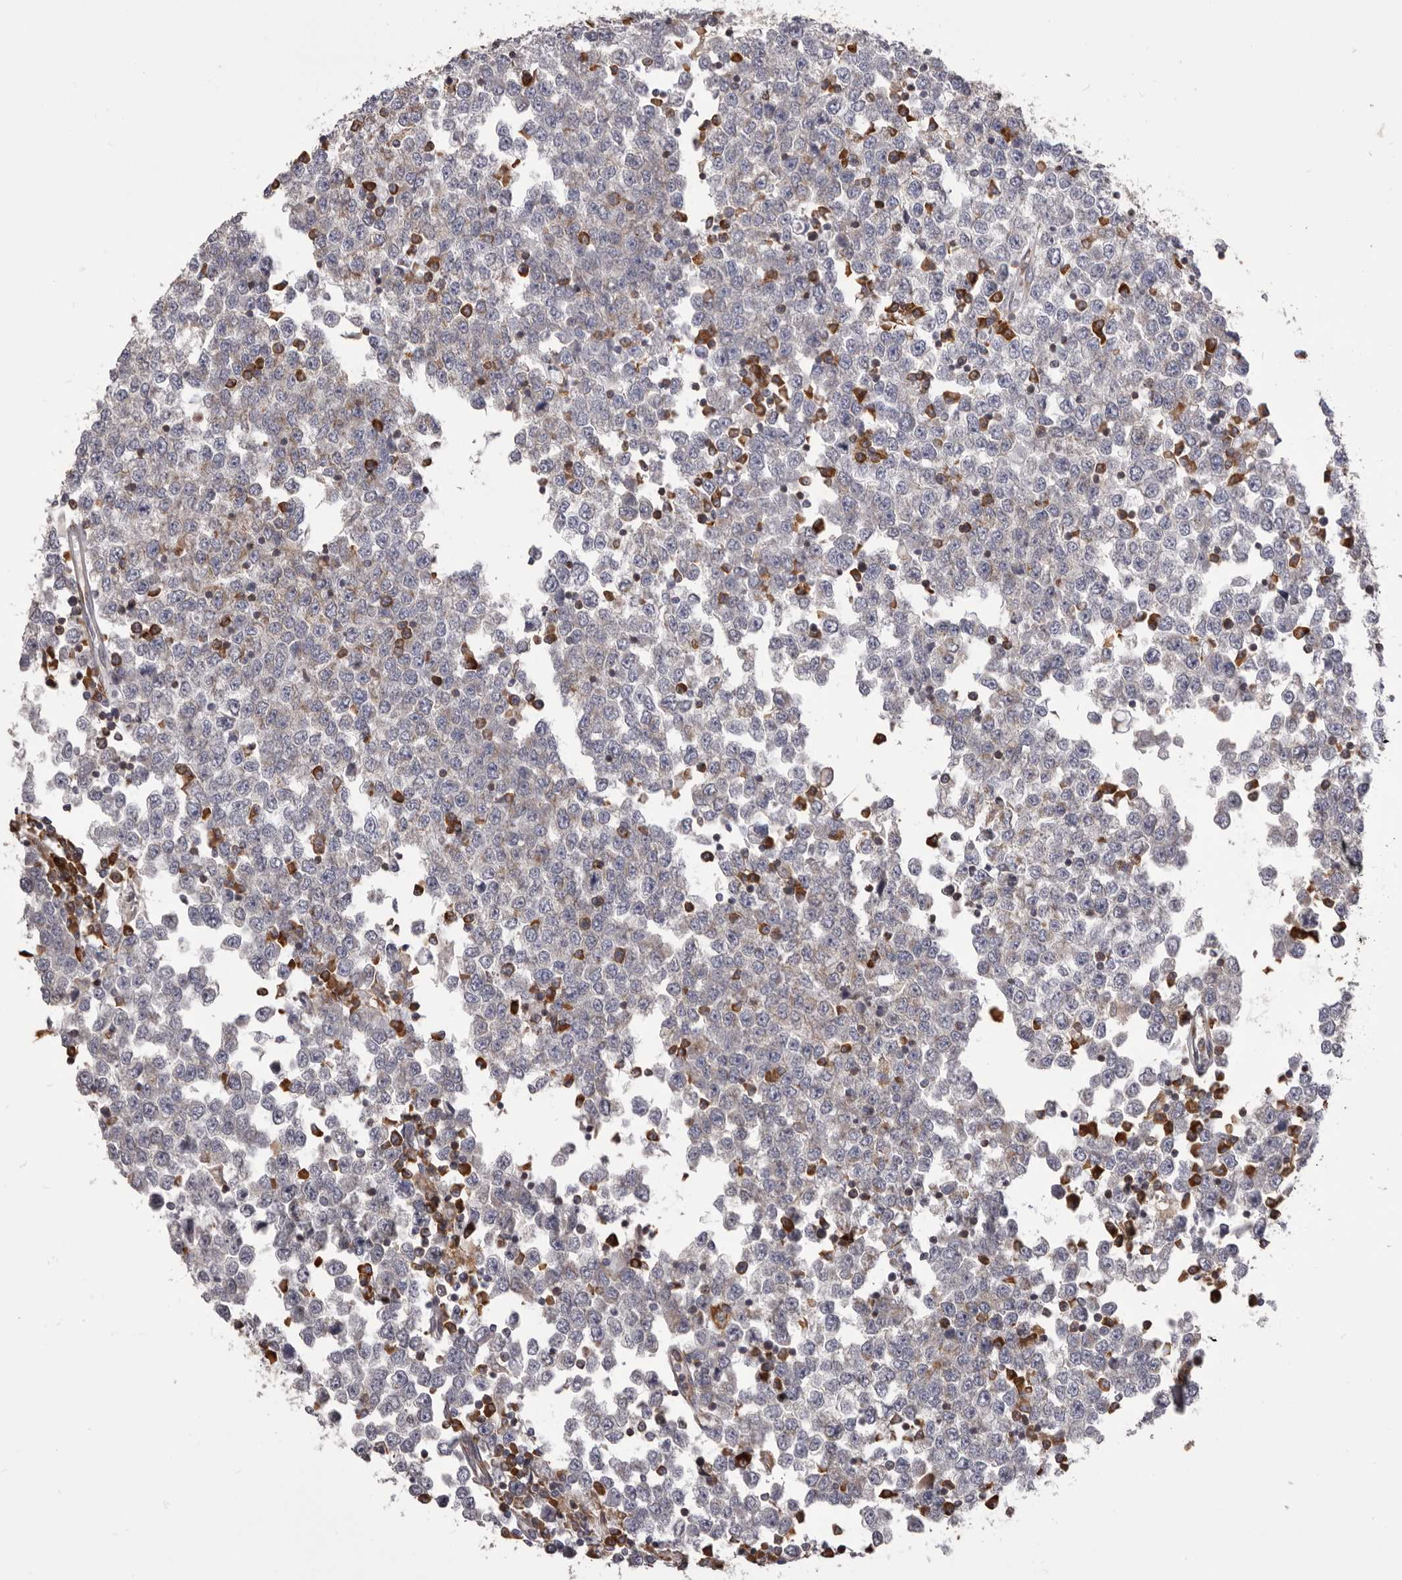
{"staining": {"intensity": "weak", "quantity": "25%-75%", "location": "cytoplasmic/membranous"}, "tissue": "testis cancer", "cell_type": "Tumor cells", "image_type": "cancer", "snomed": [{"axis": "morphology", "description": "Seminoma, NOS"}, {"axis": "topography", "description": "Testis"}], "caption": "Immunohistochemical staining of seminoma (testis) displays weak cytoplasmic/membranous protein staining in approximately 25%-75% of tumor cells.", "gene": "QRSL1", "patient": {"sex": "male", "age": 65}}